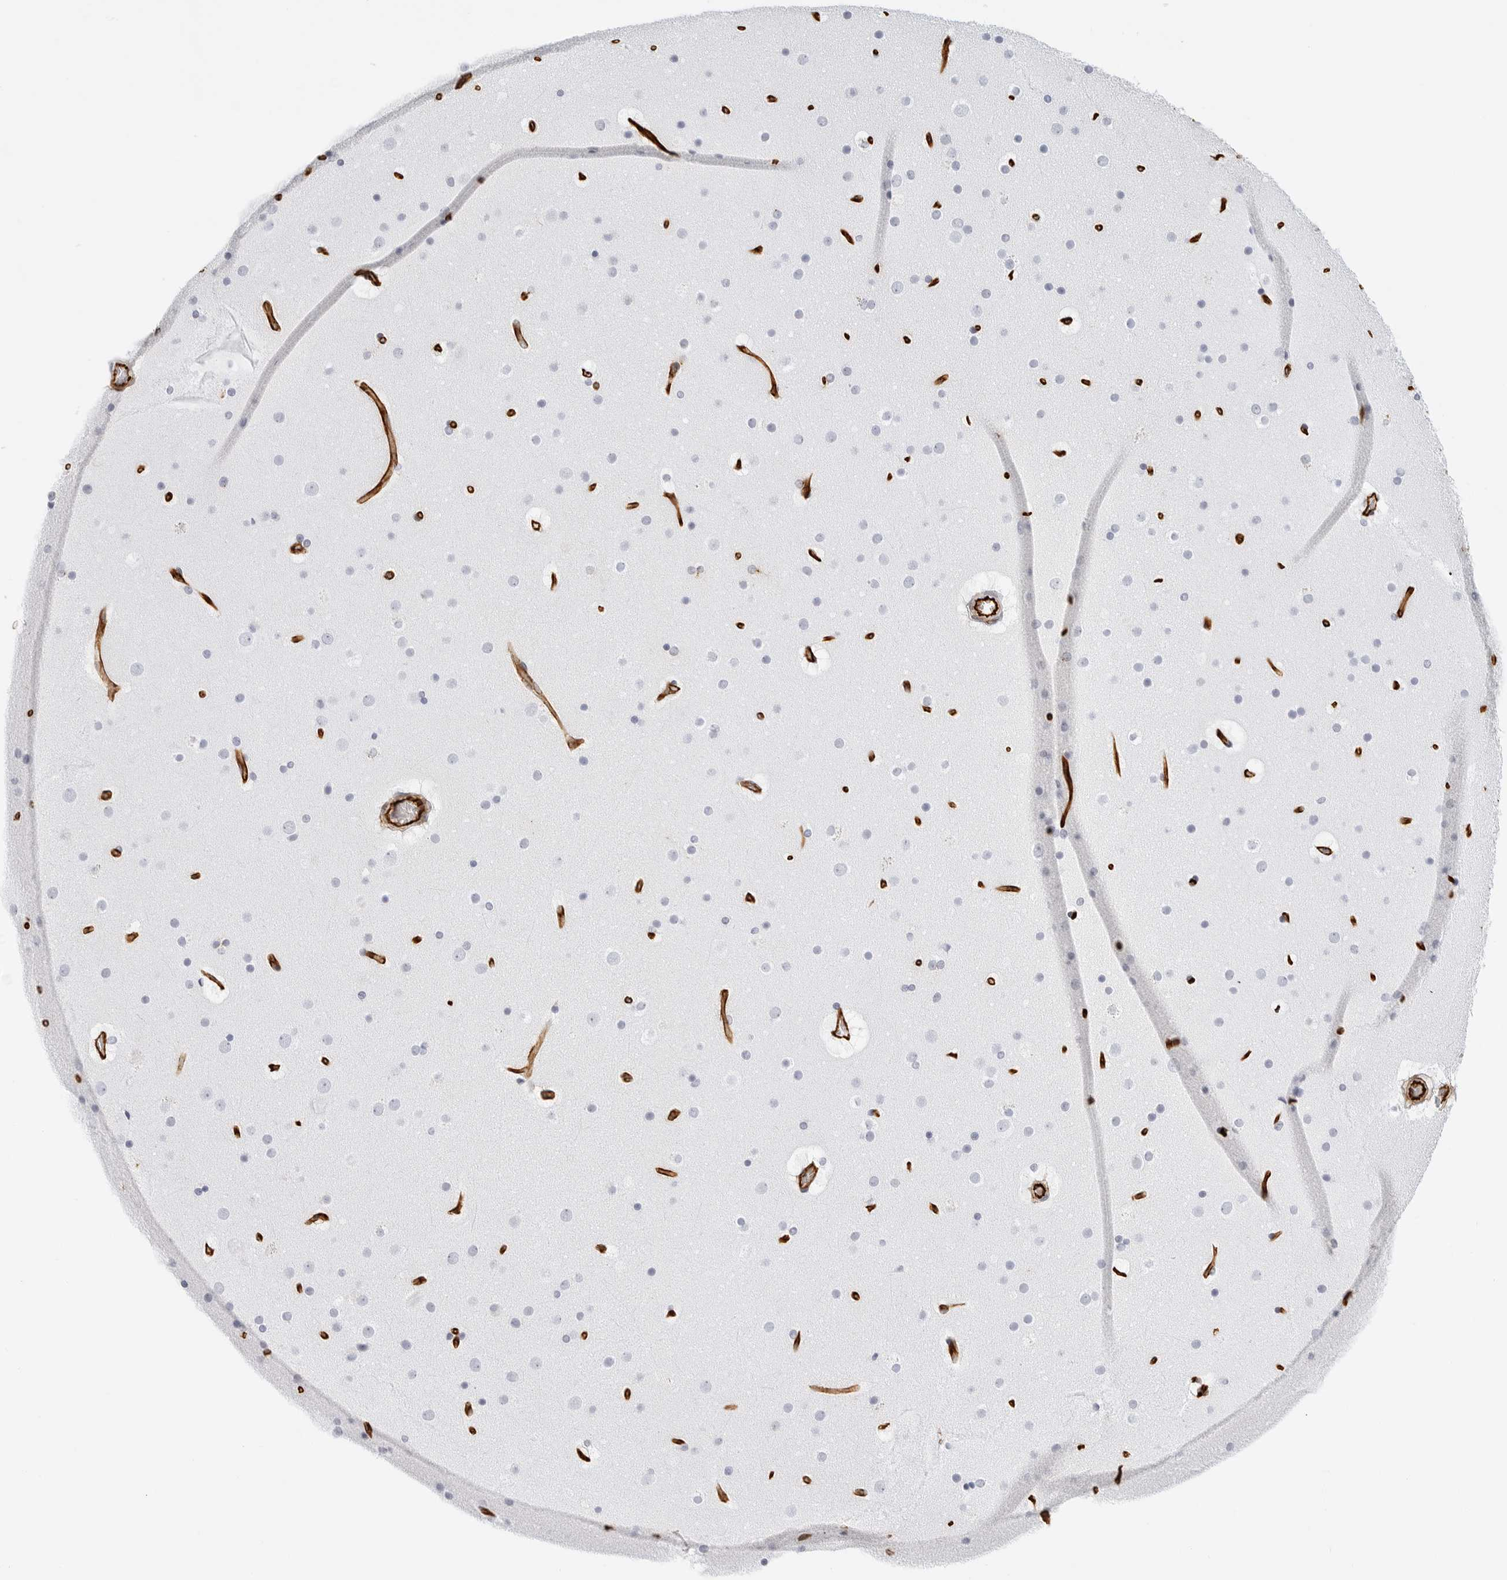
{"staining": {"intensity": "strong", "quantity": ">75%", "location": "cytoplasmic/membranous"}, "tissue": "cerebral cortex", "cell_type": "Endothelial cells", "image_type": "normal", "snomed": [{"axis": "morphology", "description": "Normal tissue, NOS"}, {"axis": "topography", "description": "Cerebral cortex"}], "caption": "This is a photomicrograph of immunohistochemistry (IHC) staining of unremarkable cerebral cortex, which shows strong staining in the cytoplasmic/membranous of endothelial cells.", "gene": "NES", "patient": {"sex": "male", "age": 57}}